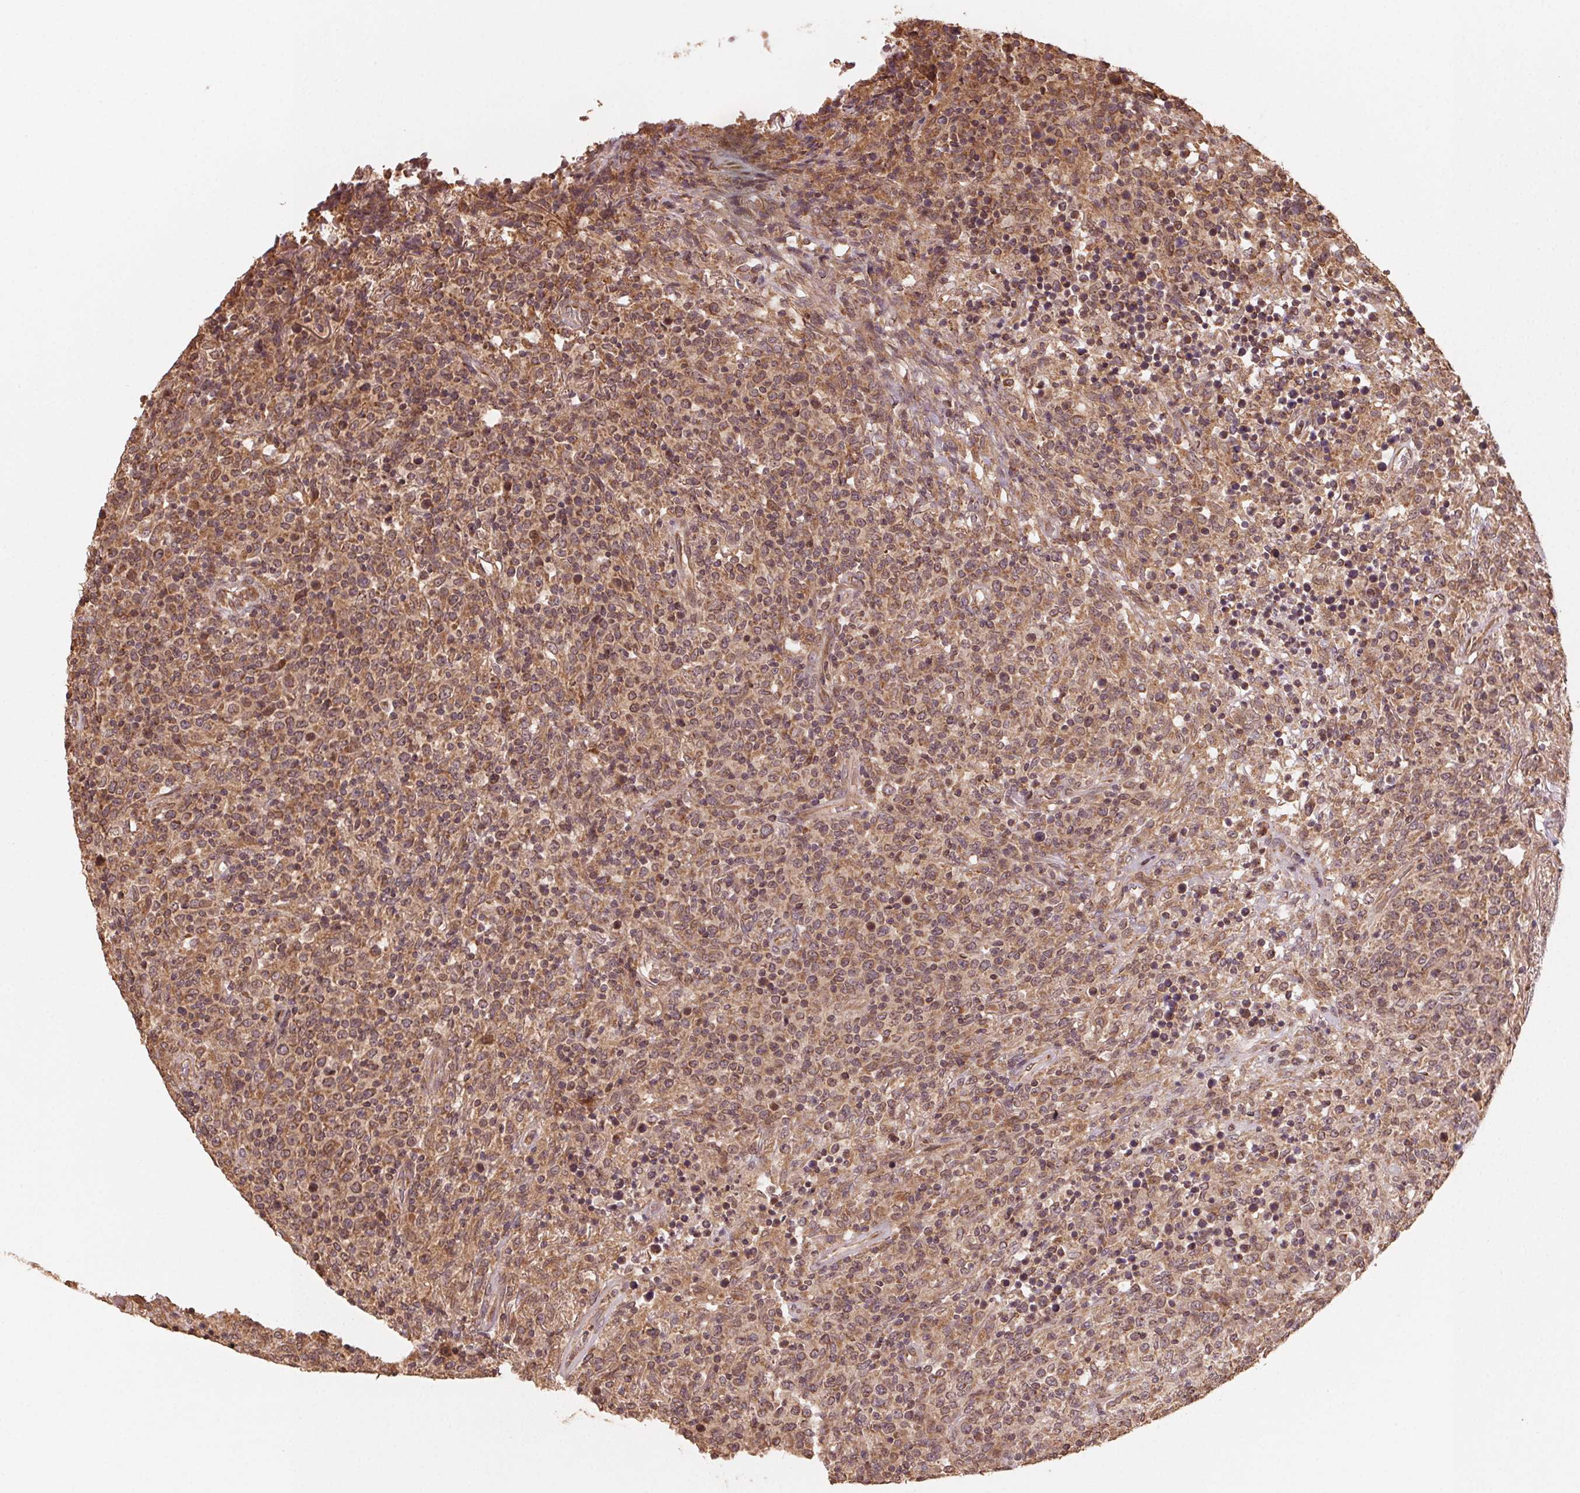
{"staining": {"intensity": "moderate", "quantity": ">75%", "location": "cytoplasmic/membranous,nuclear"}, "tissue": "lymphoma", "cell_type": "Tumor cells", "image_type": "cancer", "snomed": [{"axis": "morphology", "description": "Malignant lymphoma, non-Hodgkin's type, High grade"}, {"axis": "topography", "description": "Lung"}], "caption": "The image shows immunohistochemical staining of high-grade malignant lymphoma, non-Hodgkin's type. There is moderate cytoplasmic/membranous and nuclear expression is identified in about >75% of tumor cells. (Stains: DAB (3,3'-diaminobenzidine) in brown, nuclei in blue, Microscopy: brightfield microscopy at high magnification).", "gene": "WBP2", "patient": {"sex": "male", "age": 79}}